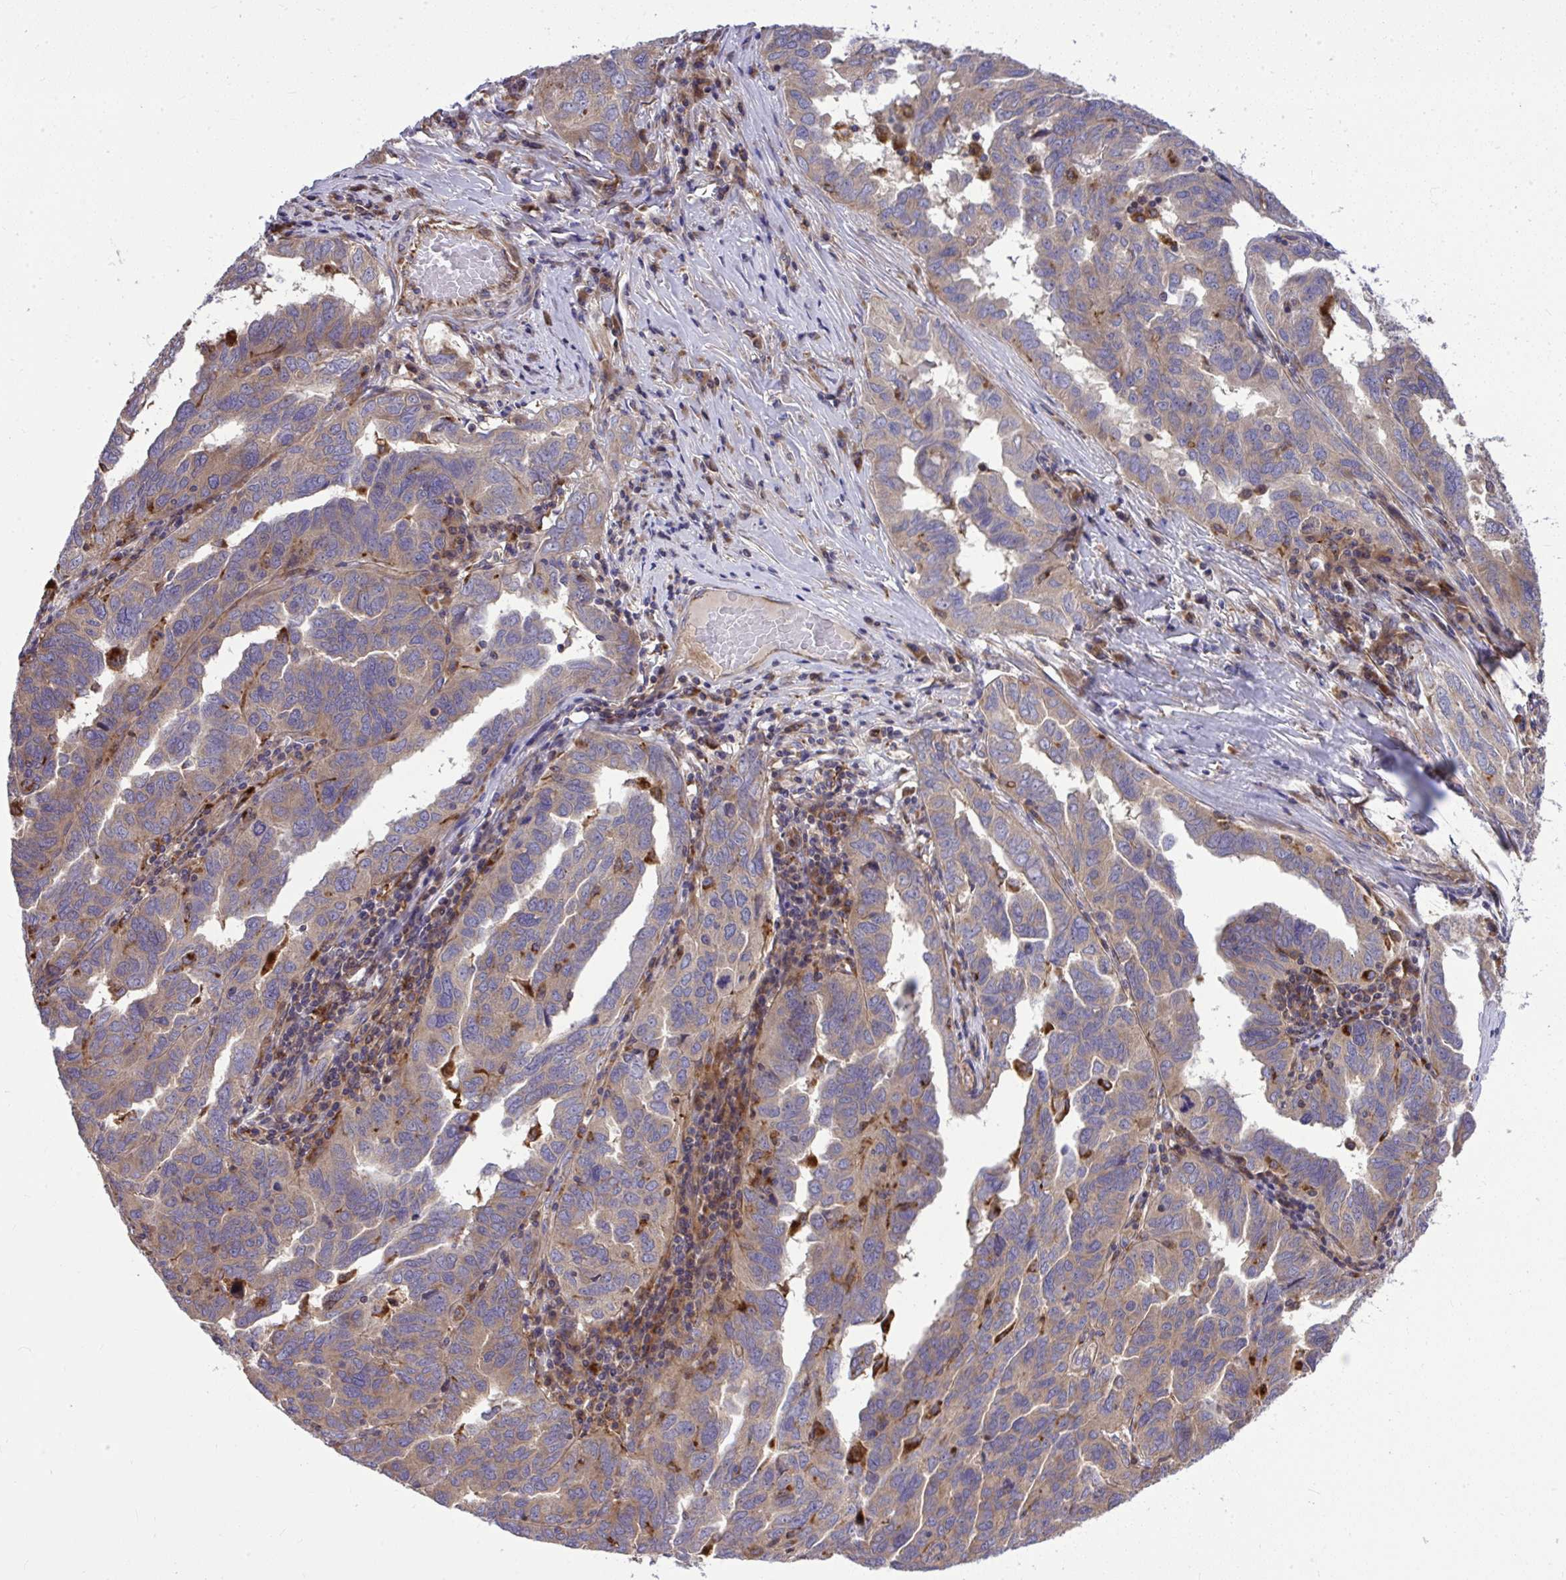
{"staining": {"intensity": "weak", "quantity": "25%-75%", "location": "cytoplasmic/membranous"}, "tissue": "ovarian cancer", "cell_type": "Tumor cells", "image_type": "cancer", "snomed": [{"axis": "morphology", "description": "Cystadenocarcinoma, serous, NOS"}, {"axis": "topography", "description": "Ovary"}], "caption": "Immunohistochemical staining of ovarian serous cystadenocarcinoma displays low levels of weak cytoplasmic/membranous protein staining in approximately 25%-75% of tumor cells. Immunohistochemistry stains the protein in brown and the nuclei are stained blue.", "gene": "PAIP2", "patient": {"sex": "female", "age": 64}}